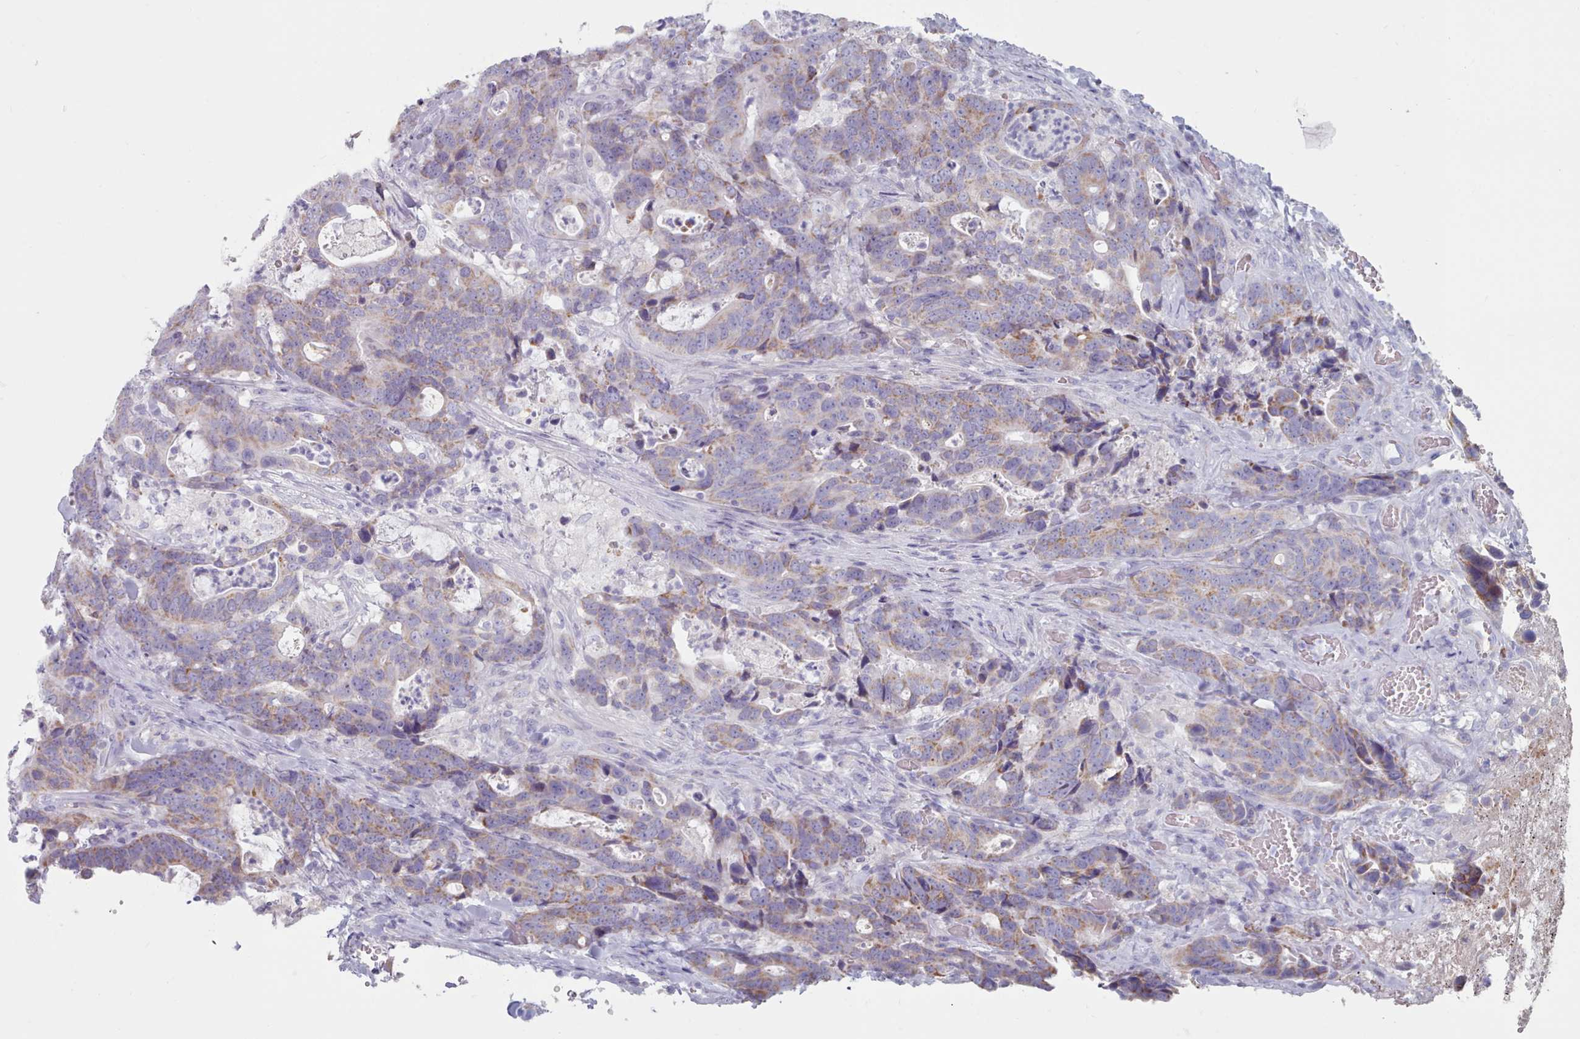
{"staining": {"intensity": "moderate", "quantity": "<25%", "location": "cytoplasmic/membranous"}, "tissue": "colorectal cancer", "cell_type": "Tumor cells", "image_type": "cancer", "snomed": [{"axis": "morphology", "description": "Adenocarcinoma, NOS"}, {"axis": "topography", "description": "Colon"}], "caption": "Immunohistochemical staining of colorectal cancer (adenocarcinoma) reveals low levels of moderate cytoplasmic/membranous staining in approximately <25% of tumor cells.", "gene": "HAO1", "patient": {"sex": "female", "age": 82}}